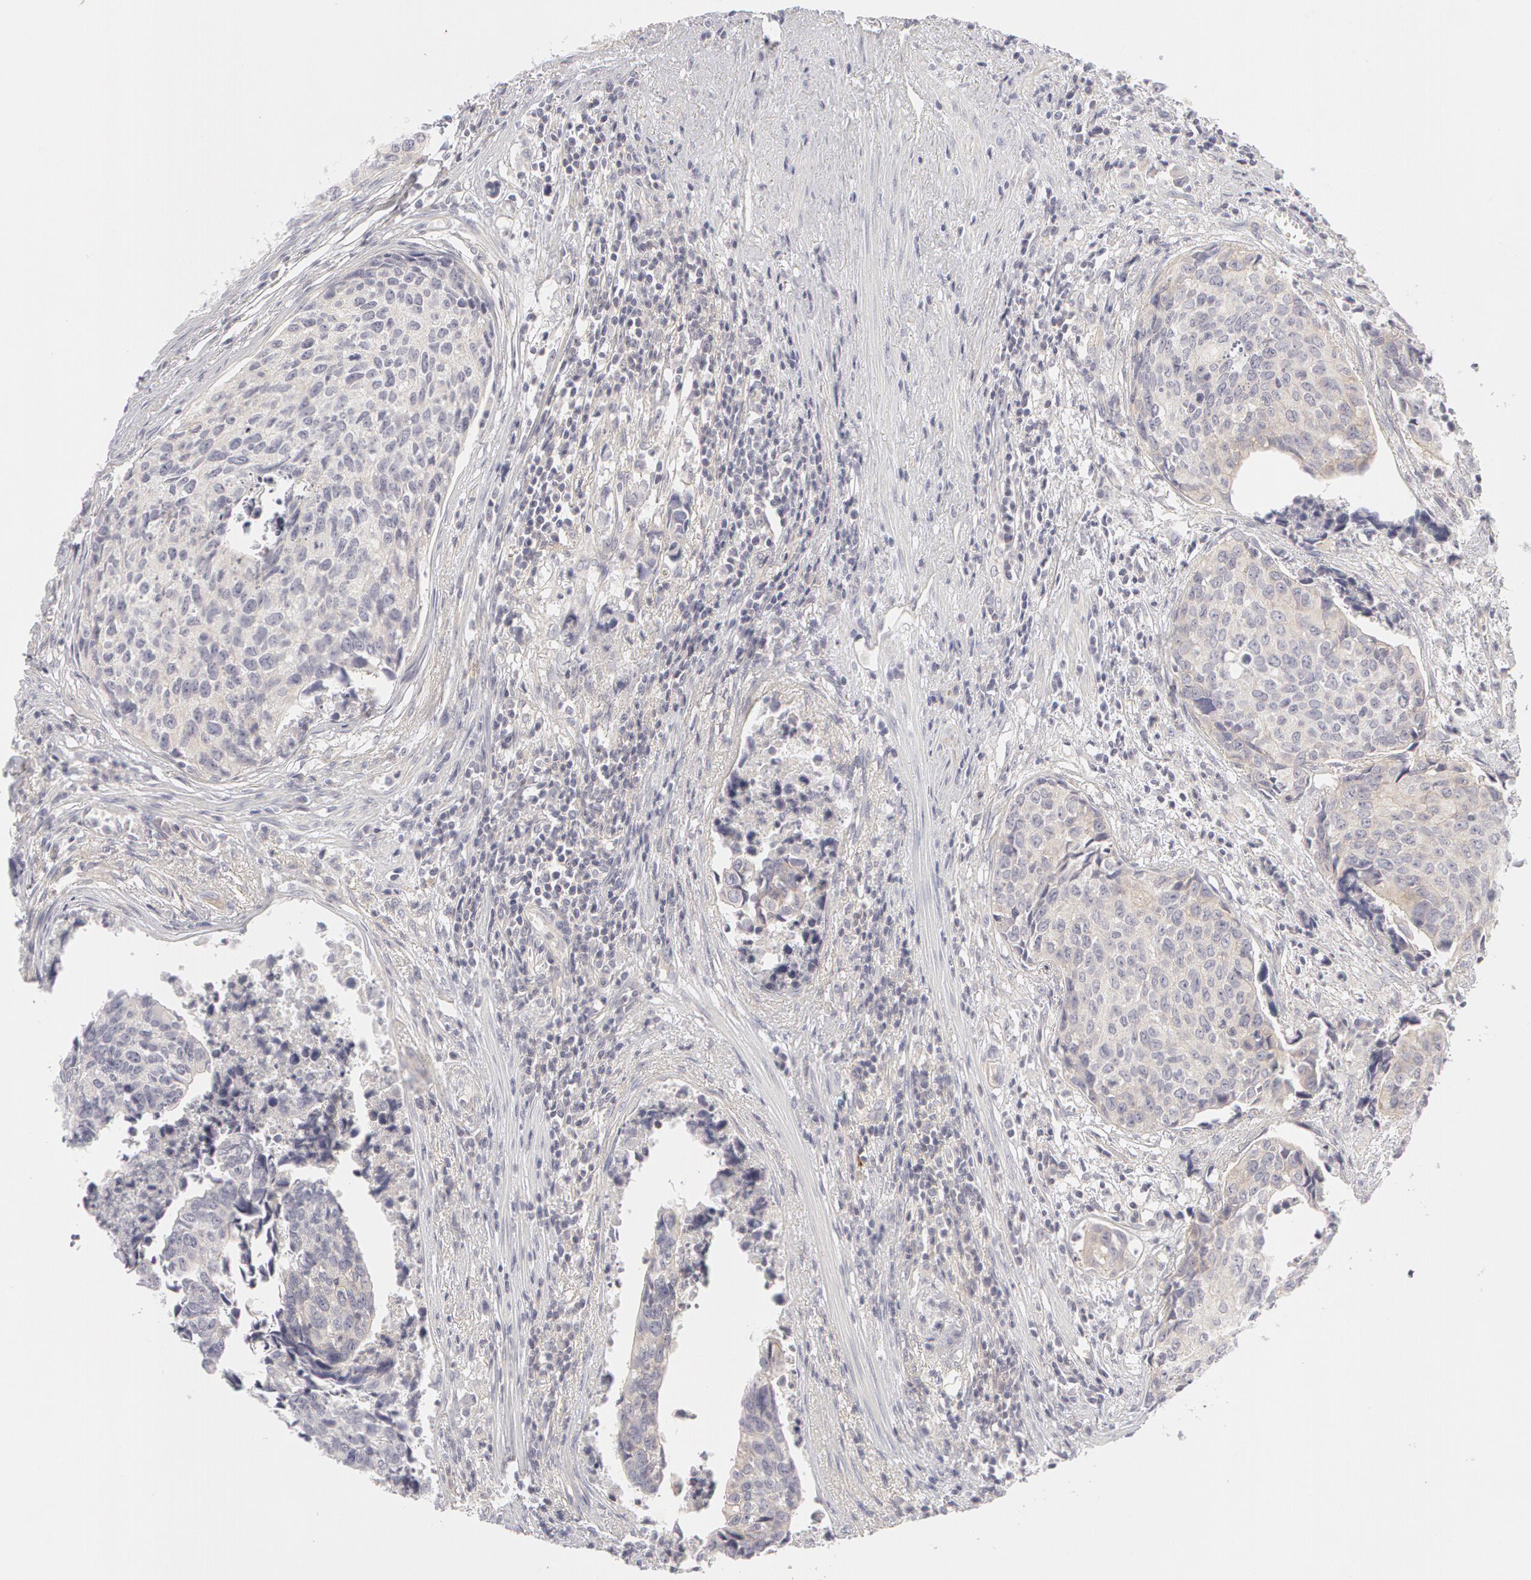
{"staining": {"intensity": "weak", "quantity": "25%-75%", "location": "cytoplasmic/membranous"}, "tissue": "urothelial cancer", "cell_type": "Tumor cells", "image_type": "cancer", "snomed": [{"axis": "morphology", "description": "Urothelial carcinoma, High grade"}, {"axis": "topography", "description": "Urinary bladder"}], "caption": "Weak cytoplasmic/membranous protein staining is appreciated in about 25%-75% of tumor cells in high-grade urothelial carcinoma.", "gene": "ABCB1", "patient": {"sex": "male", "age": 81}}